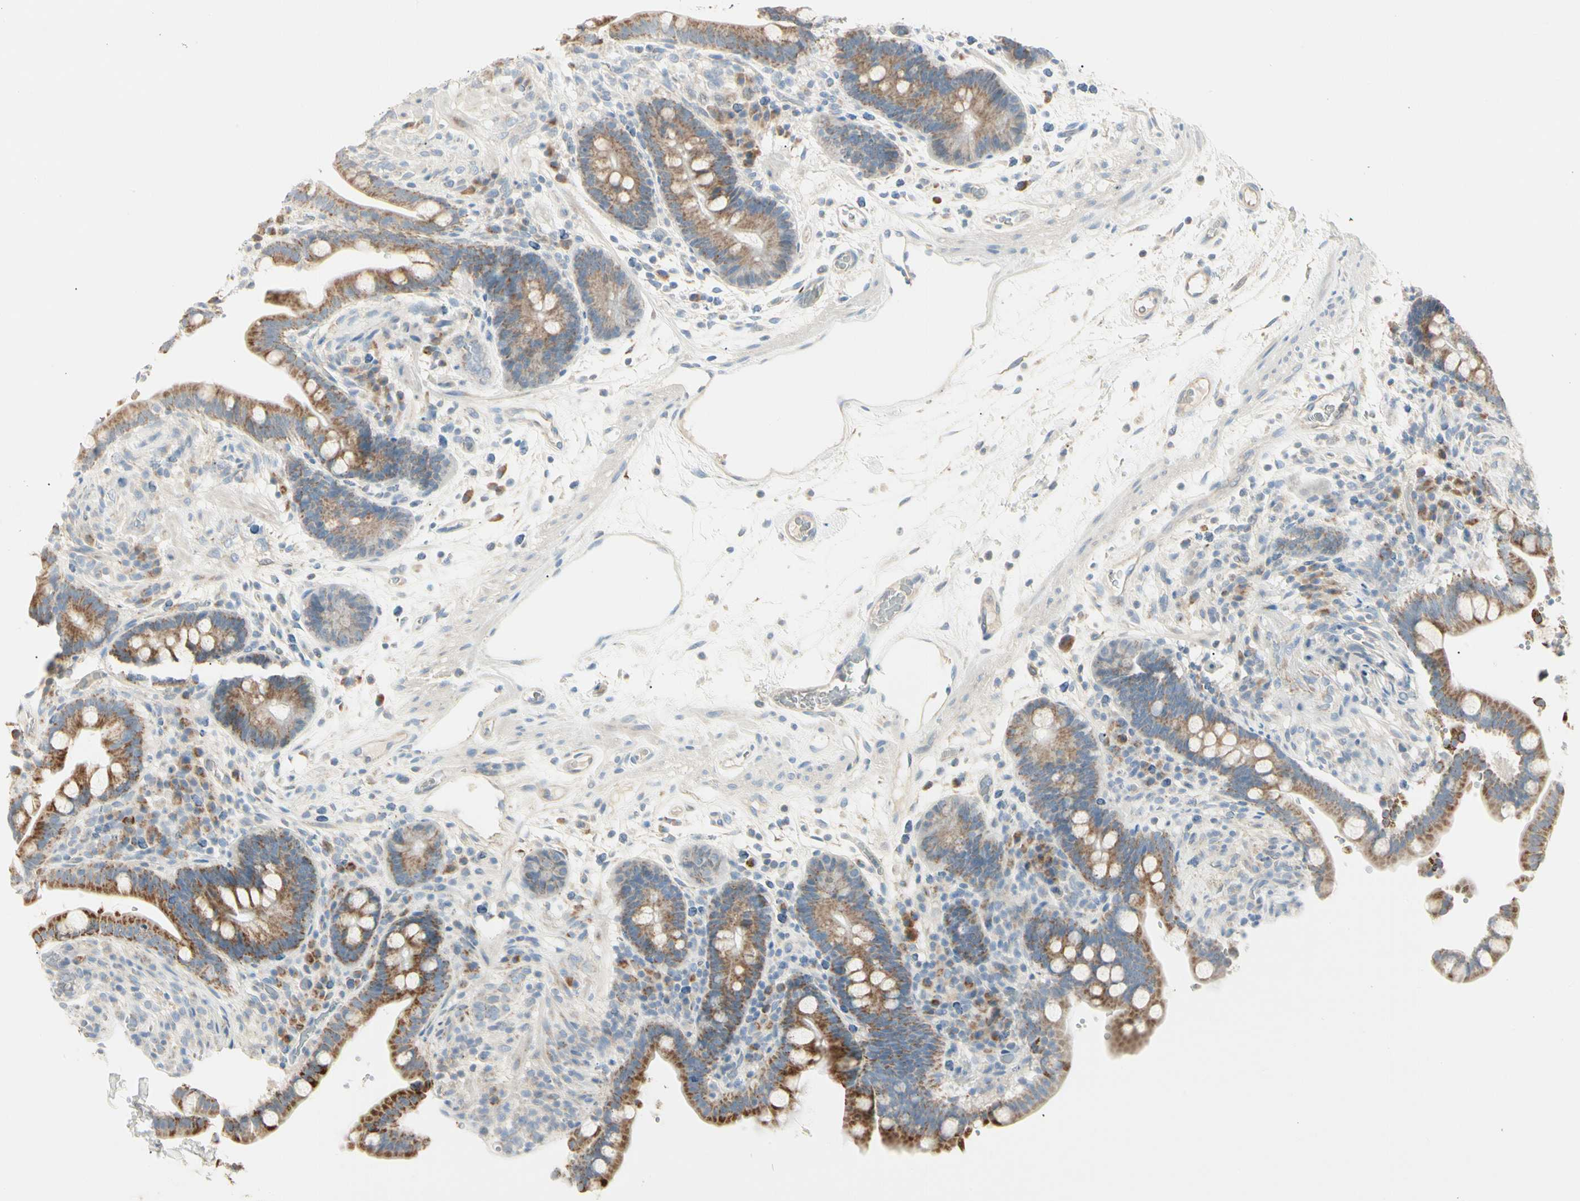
{"staining": {"intensity": "negative", "quantity": "none", "location": "none"}, "tissue": "colon", "cell_type": "Endothelial cells", "image_type": "normal", "snomed": [{"axis": "morphology", "description": "Normal tissue, NOS"}, {"axis": "topography", "description": "Colon"}], "caption": "The IHC micrograph has no significant positivity in endothelial cells of colon.", "gene": "ALDH18A1", "patient": {"sex": "male", "age": 73}}